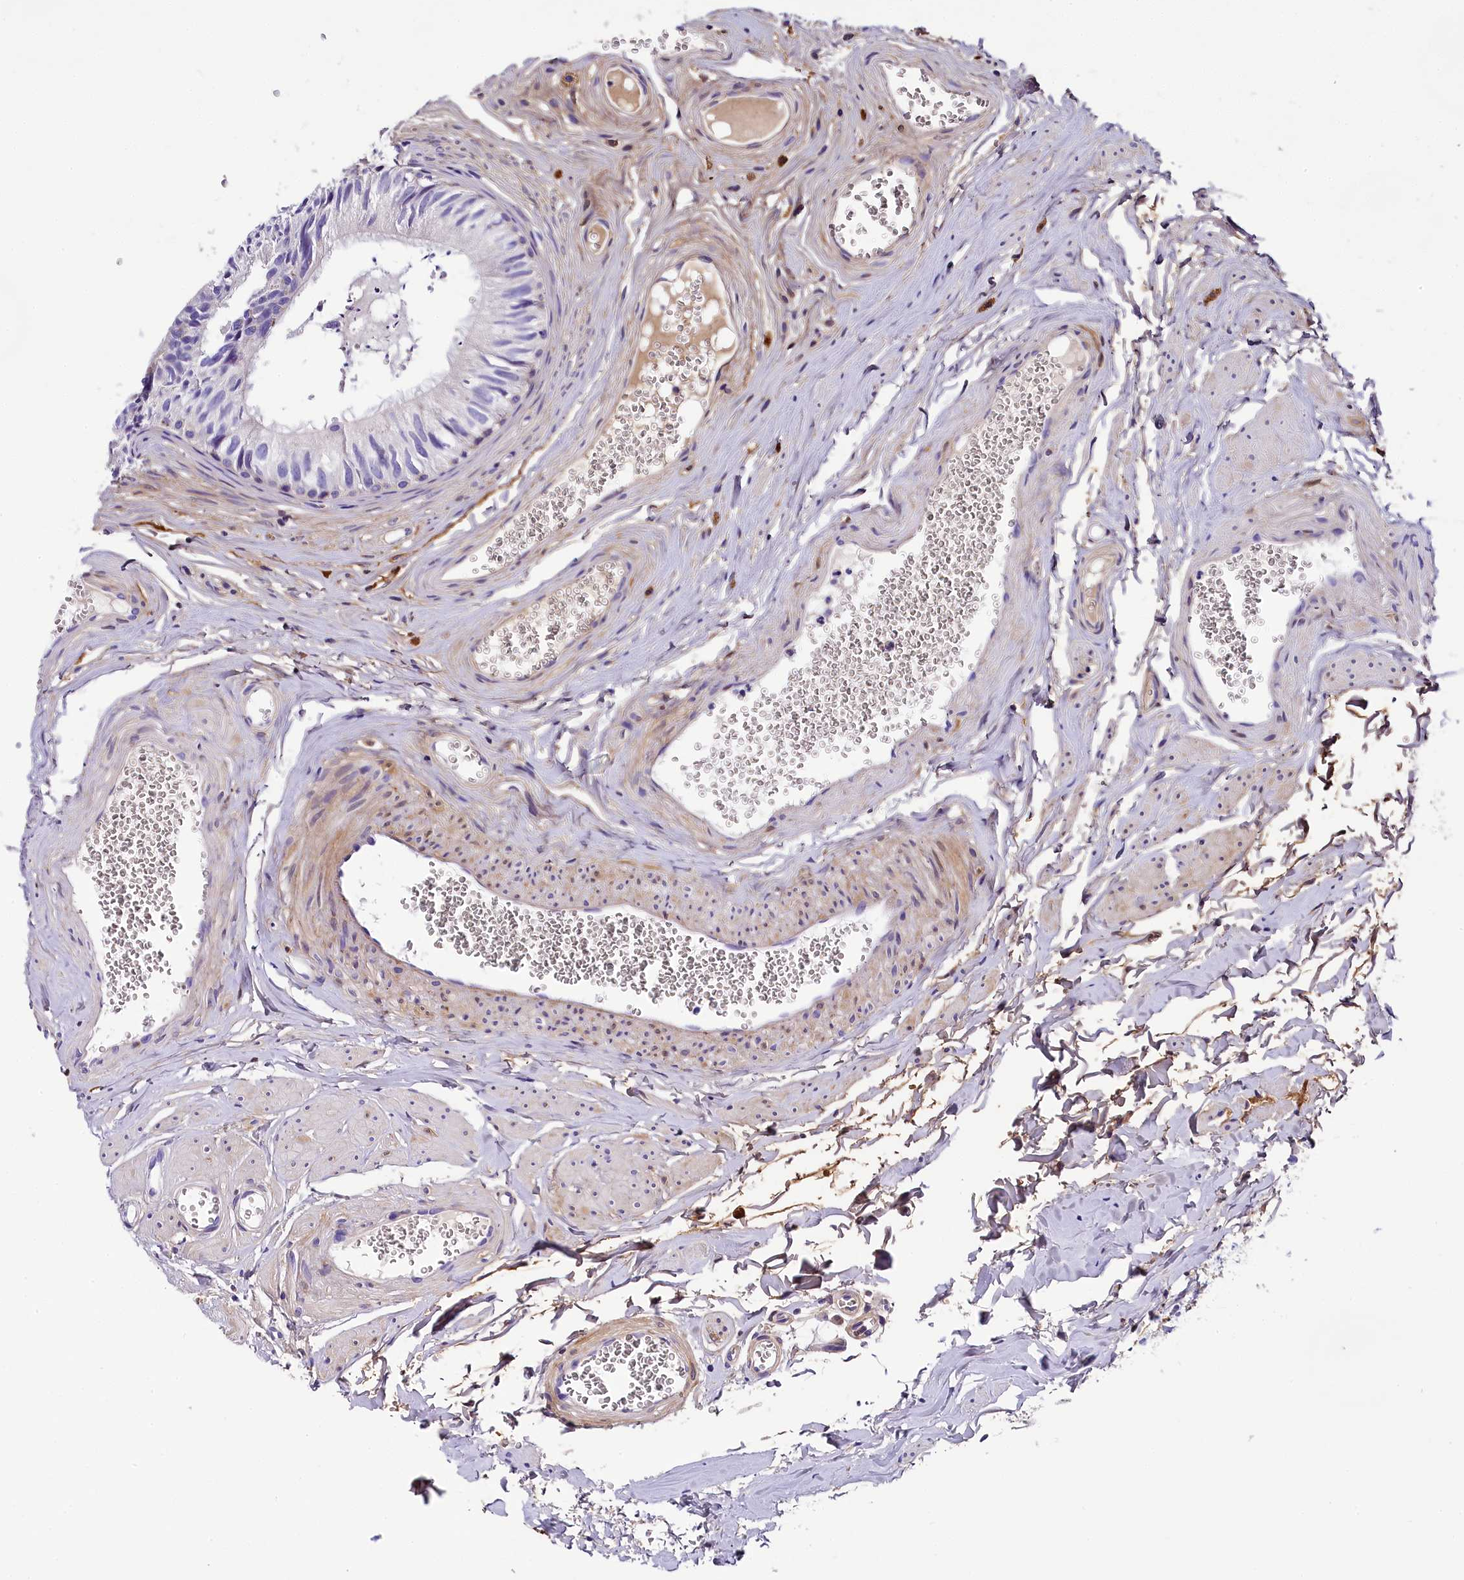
{"staining": {"intensity": "negative", "quantity": "none", "location": "none"}, "tissue": "epididymis", "cell_type": "Glandular cells", "image_type": "normal", "snomed": [{"axis": "morphology", "description": "Normal tissue, NOS"}, {"axis": "topography", "description": "Epididymis"}], "caption": "Protein analysis of benign epididymis reveals no significant staining in glandular cells.", "gene": "SOD3", "patient": {"sex": "male", "age": 36}}